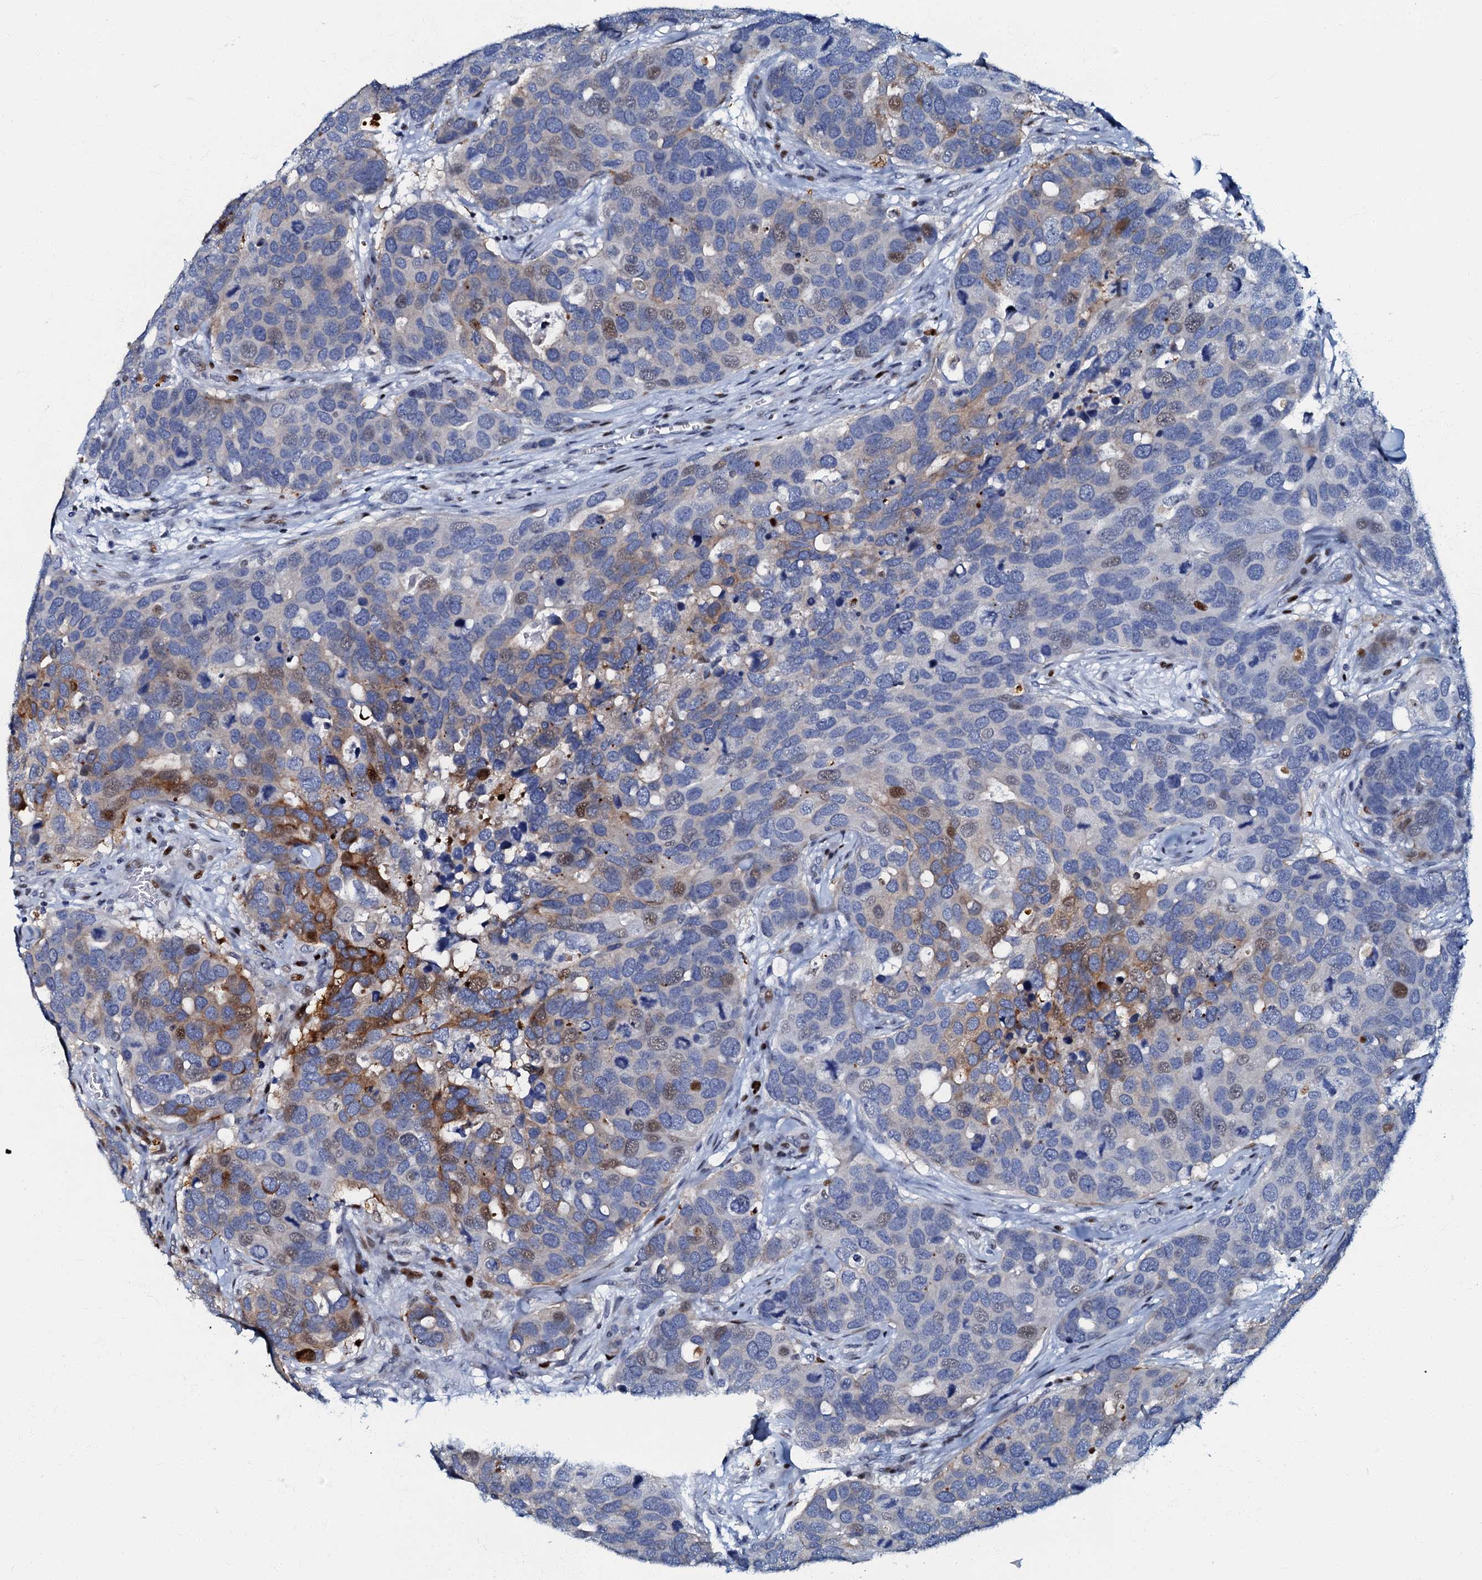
{"staining": {"intensity": "strong", "quantity": "25%-75%", "location": "cytoplasmic/membranous"}, "tissue": "breast cancer", "cell_type": "Tumor cells", "image_type": "cancer", "snomed": [{"axis": "morphology", "description": "Duct carcinoma"}, {"axis": "topography", "description": "Breast"}], "caption": "This micrograph reveals IHC staining of breast invasive ductal carcinoma, with high strong cytoplasmic/membranous expression in about 25%-75% of tumor cells.", "gene": "MFSD5", "patient": {"sex": "female", "age": 83}}